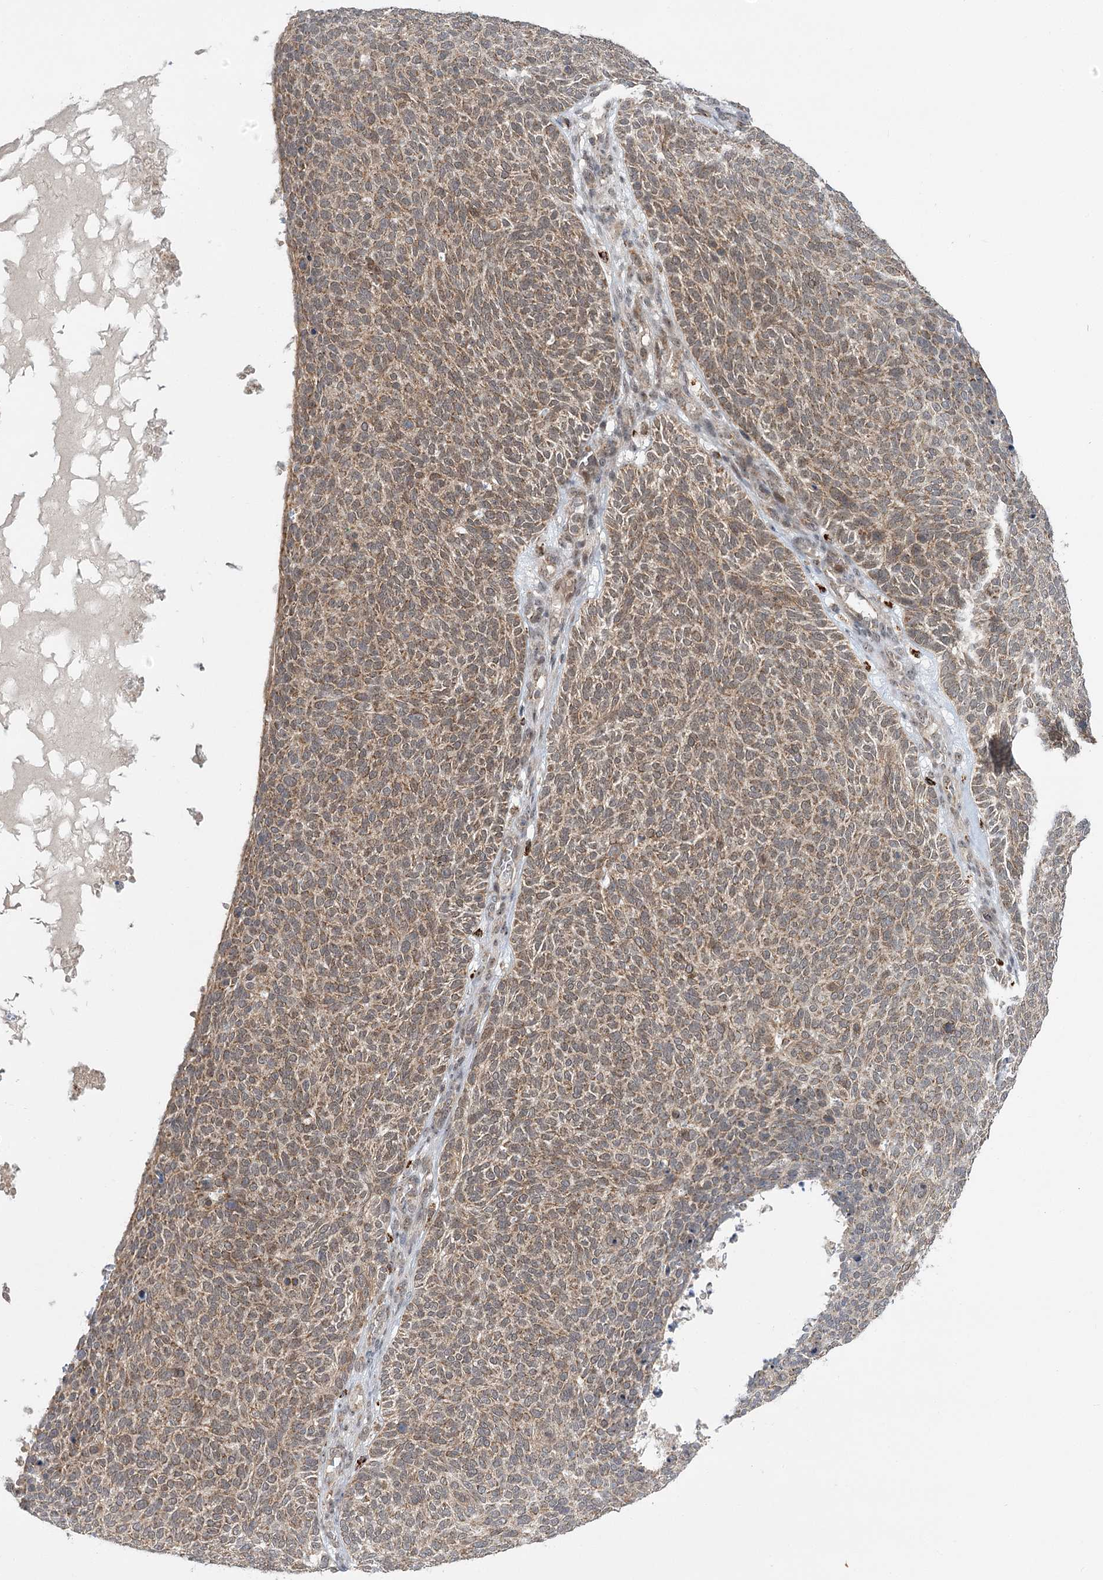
{"staining": {"intensity": "moderate", "quantity": ">75%", "location": "cytoplasmic/membranous"}, "tissue": "skin cancer", "cell_type": "Tumor cells", "image_type": "cancer", "snomed": [{"axis": "morphology", "description": "Squamous cell carcinoma, NOS"}, {"axis": "topography", "description": "Skin"}], "caption": "Protein staining exhibits moderate cytoplasmic/membranous staining in approximately >75% of tumor cells in skin squamous cell carcinoma.", "gene": "RTN4IP1", "patient": {"sex": "female", "age": 90}}